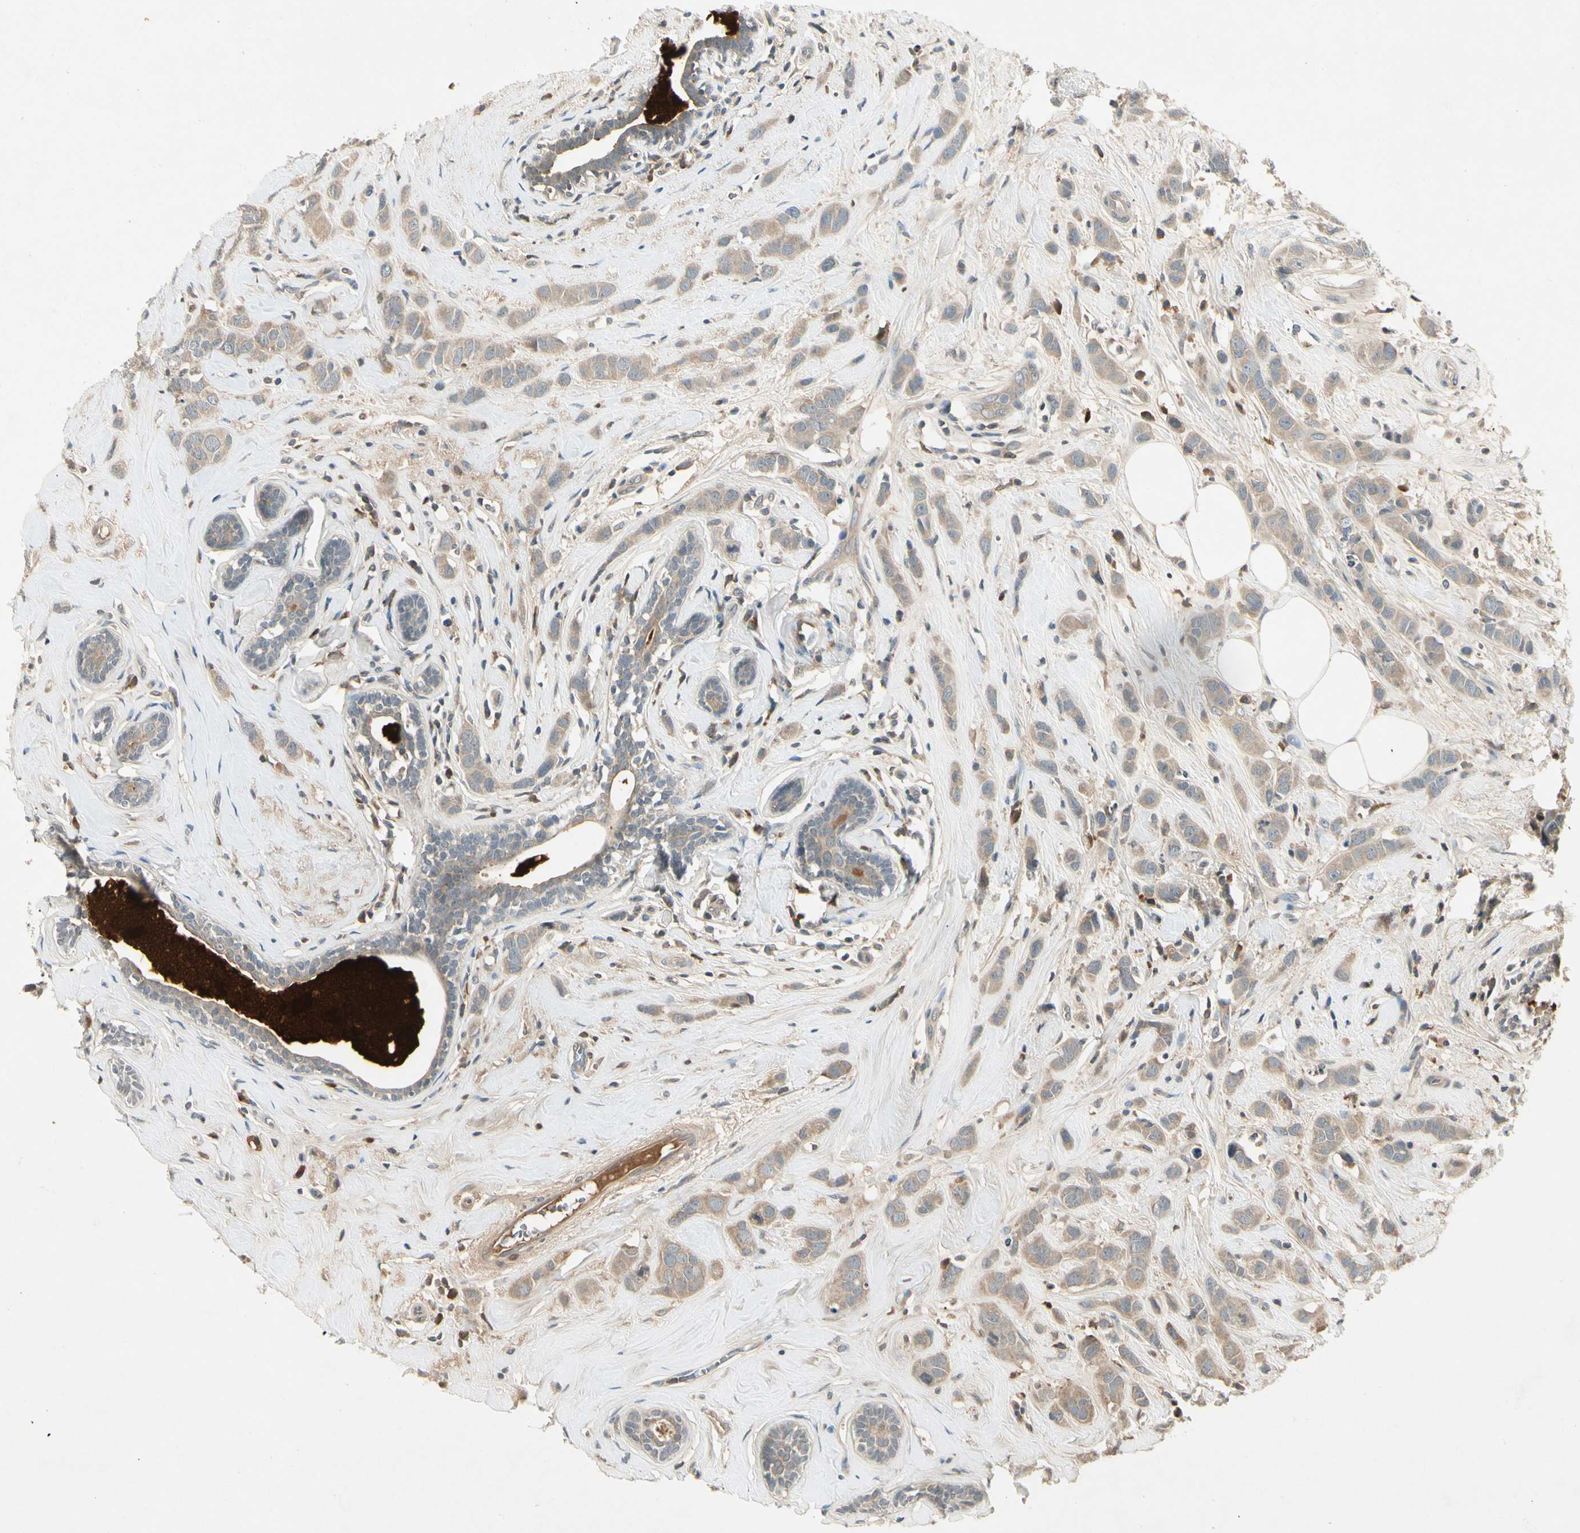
{"staining": {"intensity": "moderate", "quantity": ">75%", "location": "cytoplasmic/membranous"}, "tissue": "breast cancer", "cell_type": "Tumor cells", "image_type": "cancer", "snomed": [{"axis": "morphology", "description": "Normal tissue, NOS"}, {"axis": "morphology", "description": "Duct carcinoma"}, {"axis": "topography", "description": "Breast"}], "caption": "About >75% of tumor cells in breast invasive ductal carcinoma show moderate cytoplasmic/membranous protein staining as visualized by brown immunohistochemical staining.", "gene": "CCL4", "patient": {"sex": "female", "age": 50}}